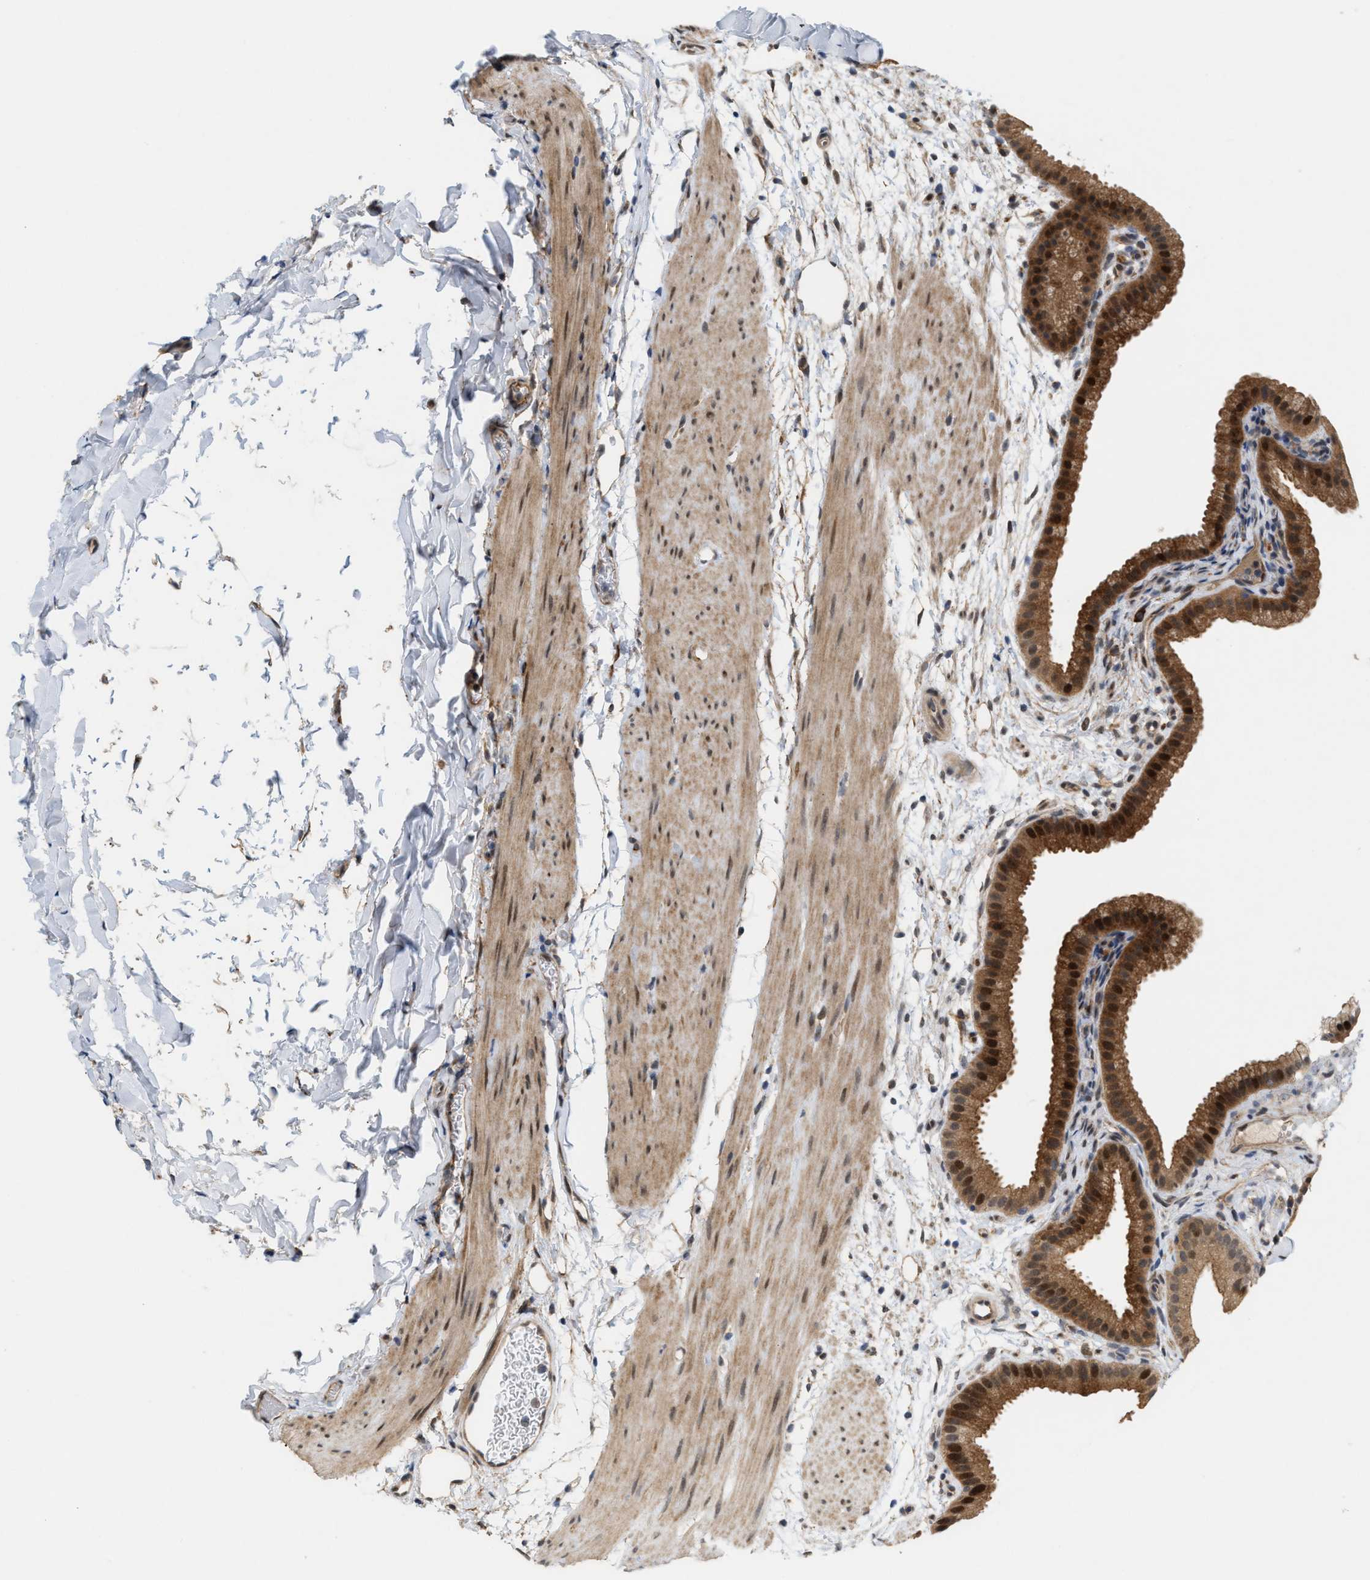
{"staining": {"intensity": "strong", "quantity": ">75%", "location": "cytoplasmic/membranous"}, "tissue": "gallbladder", "cell_type": "Glandular cells", "image_type": "normal", "snomed": [{"axis": "morphology", "description": "Normal tissue, NOS"}, {"axis": "topography", "description": "Gallbladder"}], "caption": "This micrograph reveals IHC staining of benign gallbladder, with high strong cytoplasmic/membranous staining in about >75% of glandular cells.", "gene": "MFSD6", "patient": {"sex": "female", "age": 64}}